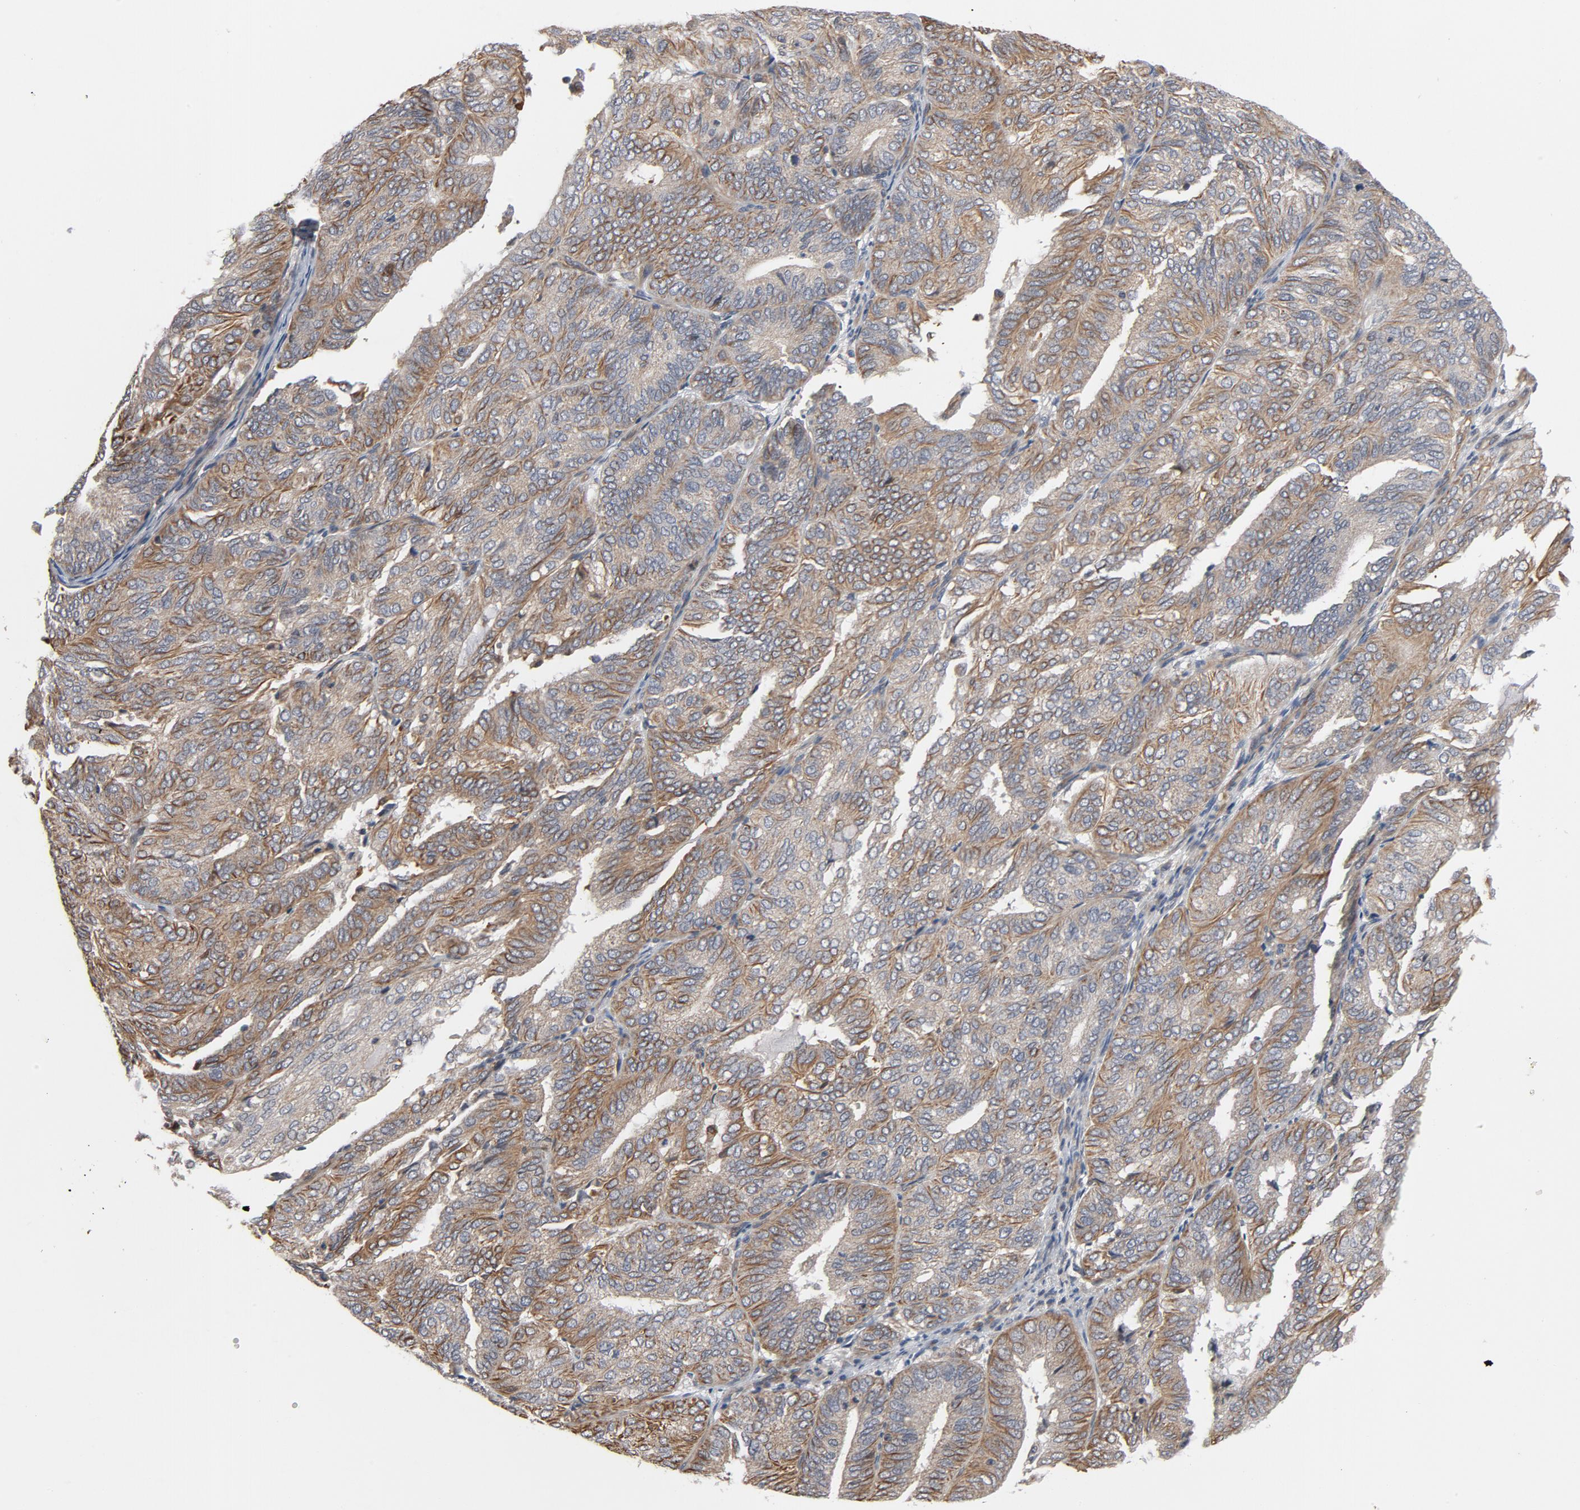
{"staining": {"intensity": "moderate", "quantity": ">75%", "location": "cytoplasmic/membranous"}, "tissue": "endometrial cancer", "cell_type": "Tumor cells", "image_type": "cancer", "snomed": [{"axis": "morphology", "description": "Adenocarcinoma, NOS"}, {"axis": "topography", "description": "Endometrium"}], "caption": "Human endometrial cancer stained with a brown dye reveals moderate cytoplasmic/membranous positive positivity in approximately >75% of tumor cells.", "gene": "TRIOBP", "patient": {"sex": "female", "age": 59}}